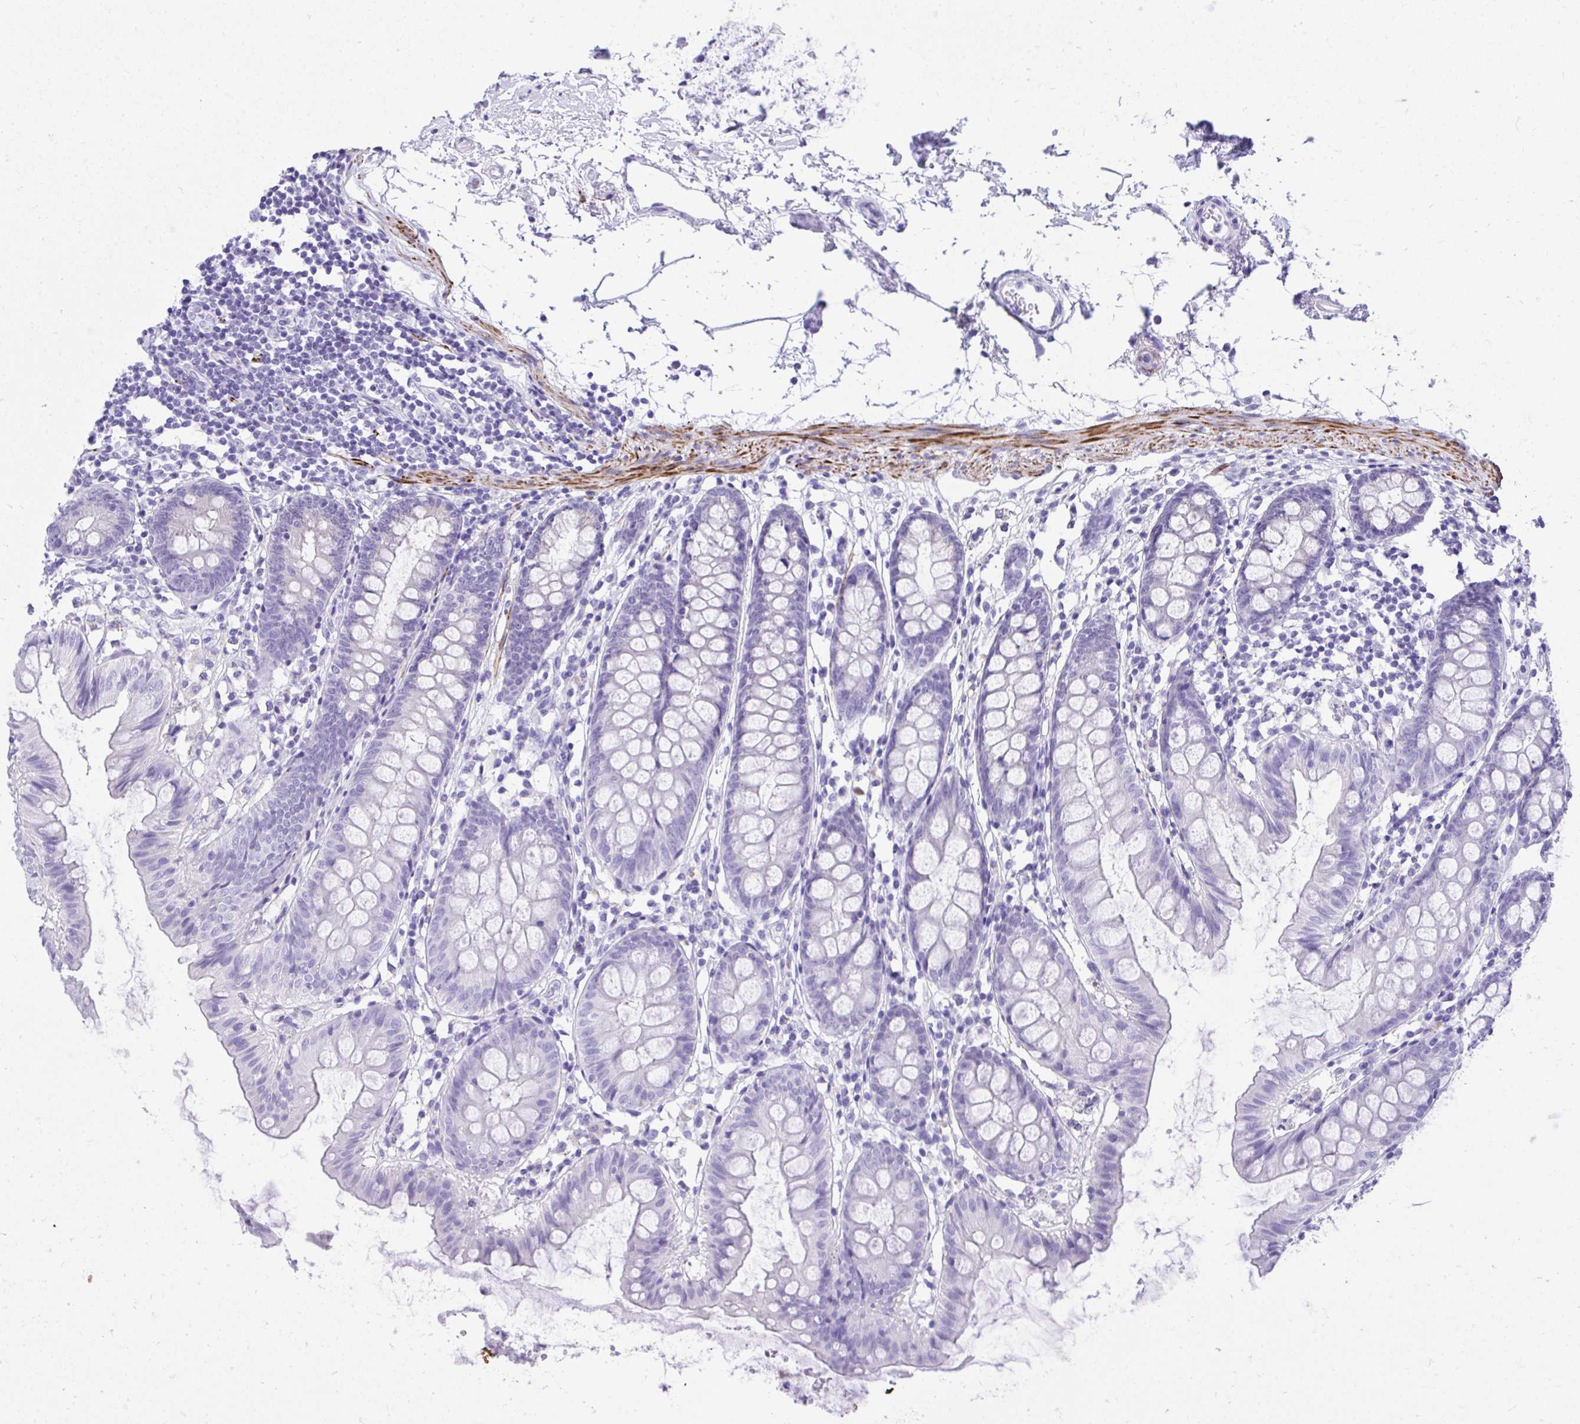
{"staining": {"intensity": "negative", "quantity": "none", "location": "none"}, "tissue": "colon", "cell_type": "Endothelial cells", "image_type": "normal", "snomed": [{"axis": "morphology", "description": "Normal tissue, NOS"}, {"axis": "topography", "description": "Colon"}], "caption": "High magnification brightfield microscopy of normal colon stained with DAB (3,3'-diaminobenzidine) (brown) and counterstained with hematoxylin (blue): endothelial cells show no significant expression. (DAB immunohistochemistry with hematoxylin counter stain).", "gene": "KCNN4", "patient": {"sex": "female", "age": 84}}